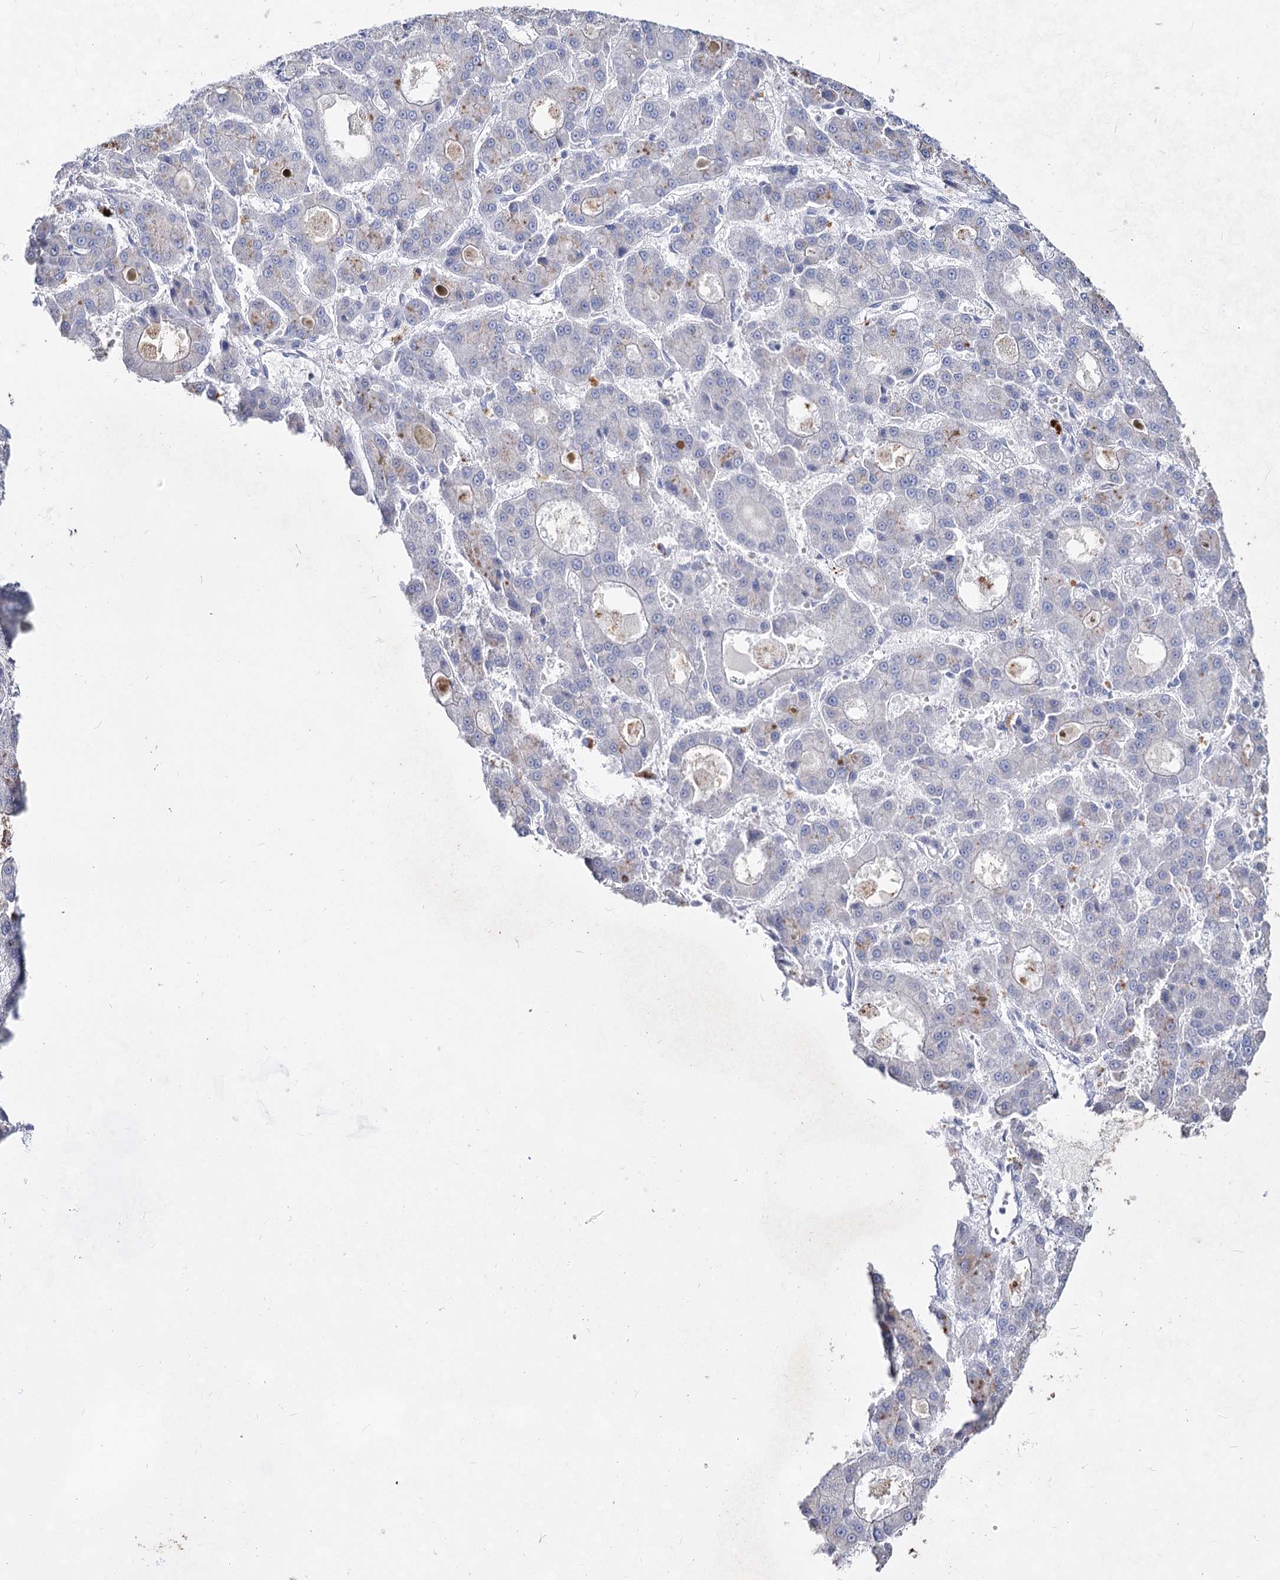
{"staining": {"intensity": "negative", "quantity": "none", "location": "none"}, "tissue": "liver cancer", "cell_type": "Tumor cells", "image_type": "cancer", "snomed": [{"axis": "morphology", "description": "Carcinoma, Hepatocellular, NOS"}, {"axis": "topography", "description": "Liver"}], "caption": "Tumor cells show no significant protein staining in liver hepatocellular carcinoma.", "gene": "CCDC73", "patient": {"sex": "male", "age": 70}}